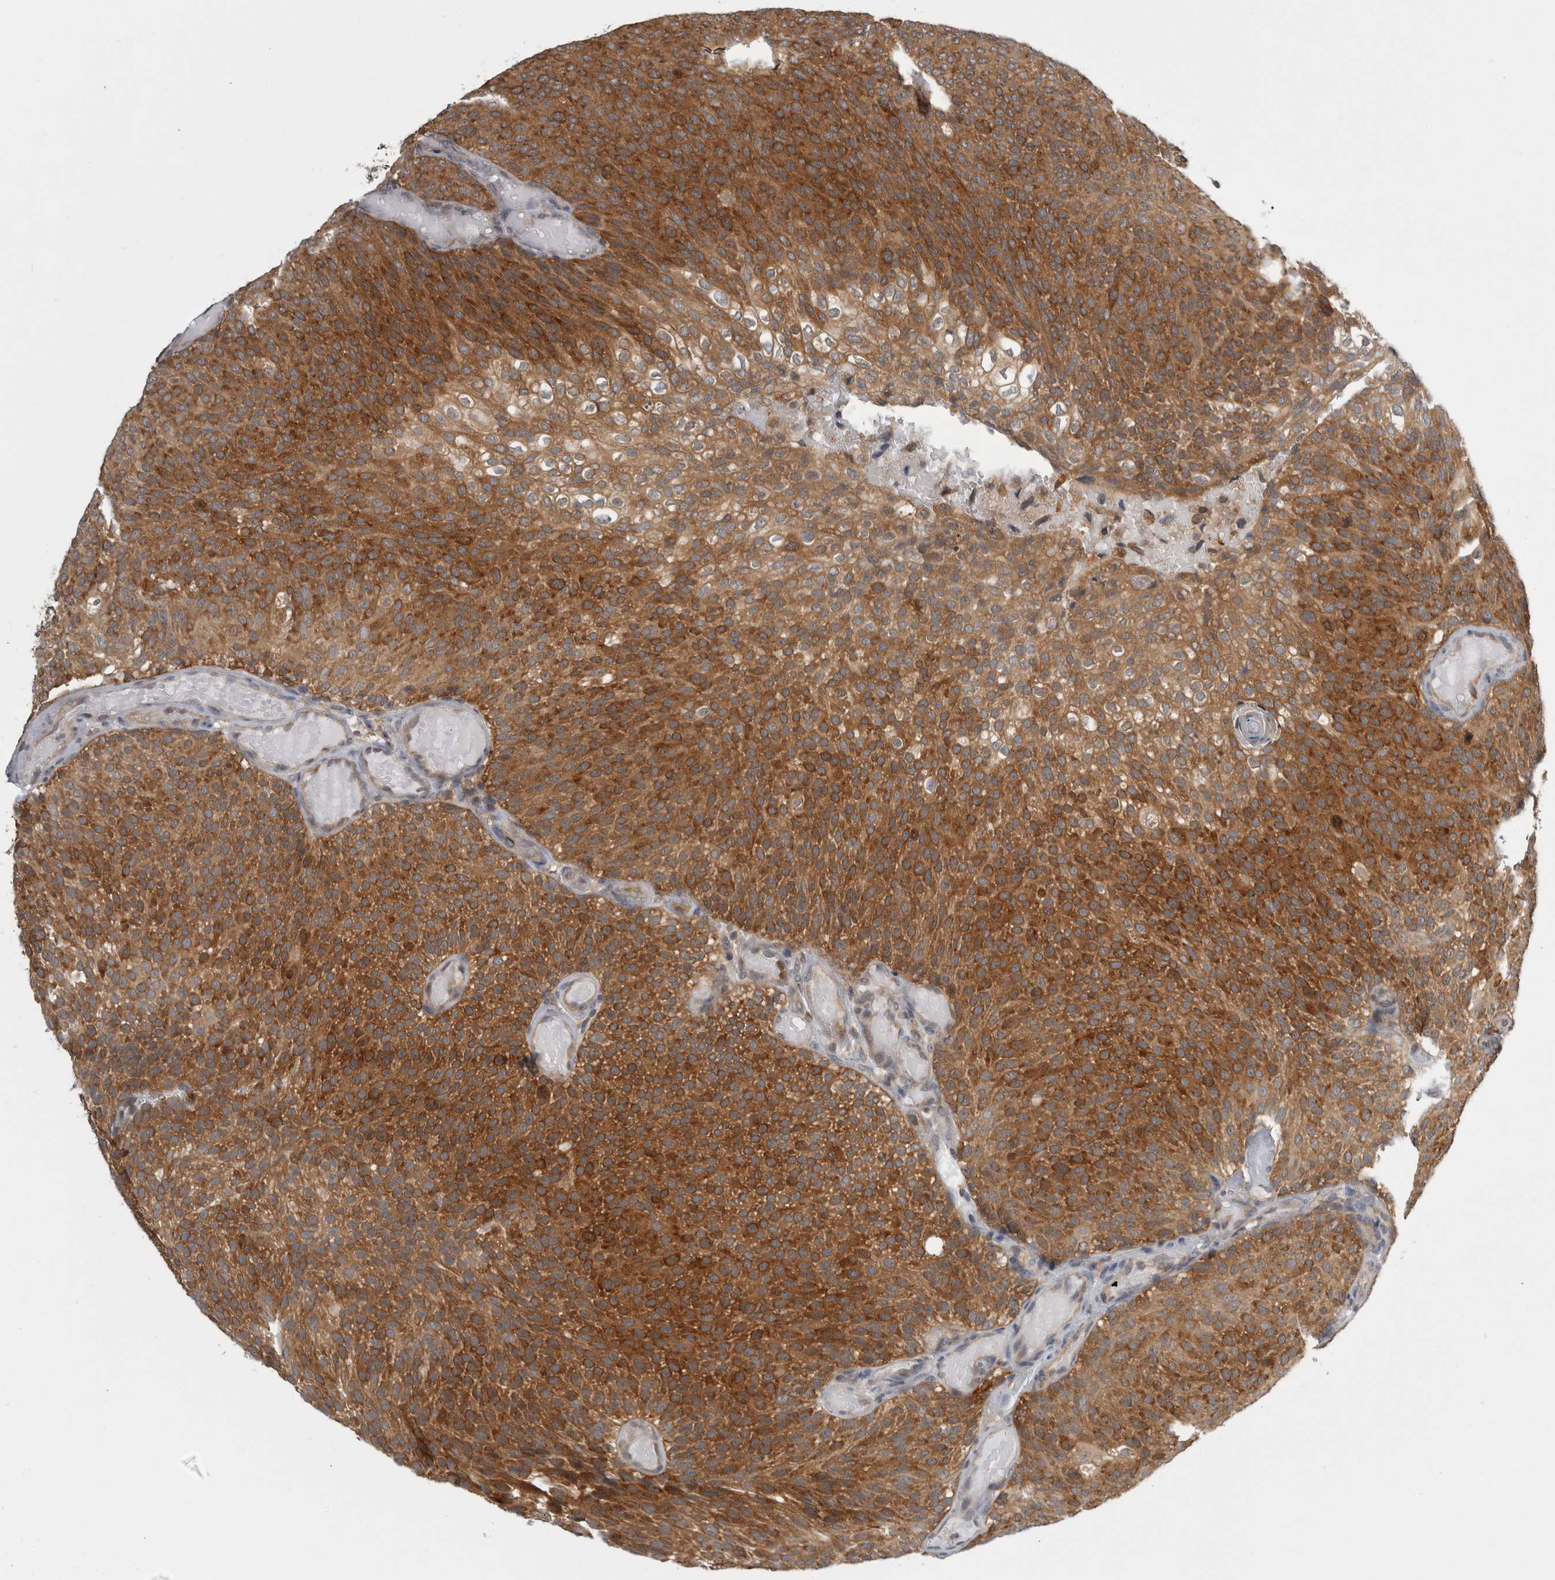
{"staining": {"intensity": "strong", "quantity": ">75%", "location": "cytoplasmic/membranous"}, "tissue": "urothelial cancer", "cell_type": "Tumor cells", "image_type": "cancer", "snomed": [{"axis": "morphology", "description": "Urothelial carcinoma, Low grade"}, {"axis": "topography", "description": "Urinary bladder"}], "caption": "Immunohistochemistry (DAB) staining of low-grade urothelial carcinoma shows strong cytoplasmic/membranous protein staining in approximately >75% of tumor cells.", "gene": "CACYBP", "patient": {"sex": "male", "age": 78}}